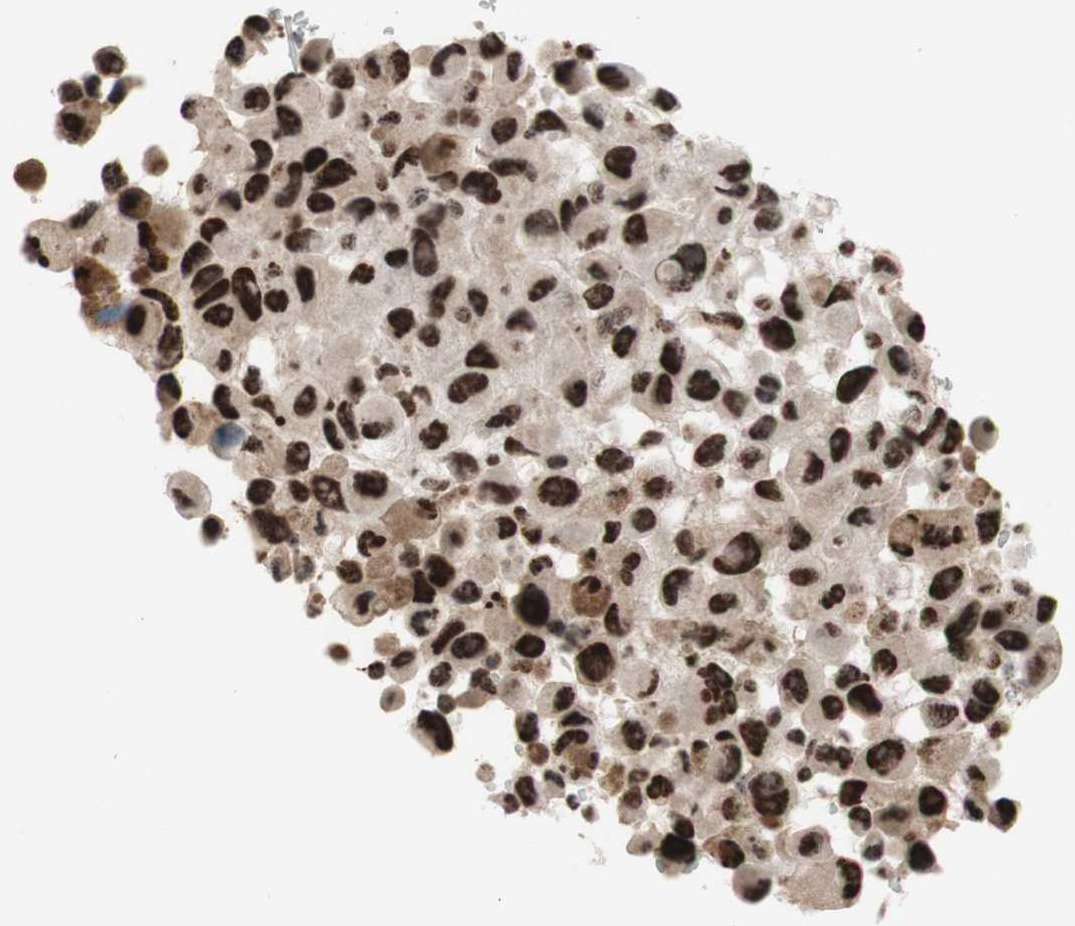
{"staining": {"intensity": "strong", "quantity": ">75%", "location": "nuclear"}, "tissue": "melanoma", "cell_type": "Tumor cells", "image_type": "cancer", "snomed": [{"axis": "morphology", "description": "Malignant melanoma, NOS"}, {"axis": "topography", "description": "Skin"}], "caption": "Protein positivity by immunohistochemistry (IHC) exhibits strong nuclear expression in about >75% of tumor cells in malignant melanoma.", "gene": "PRPF19", "patient": {"sex": "female", "age": 73}}